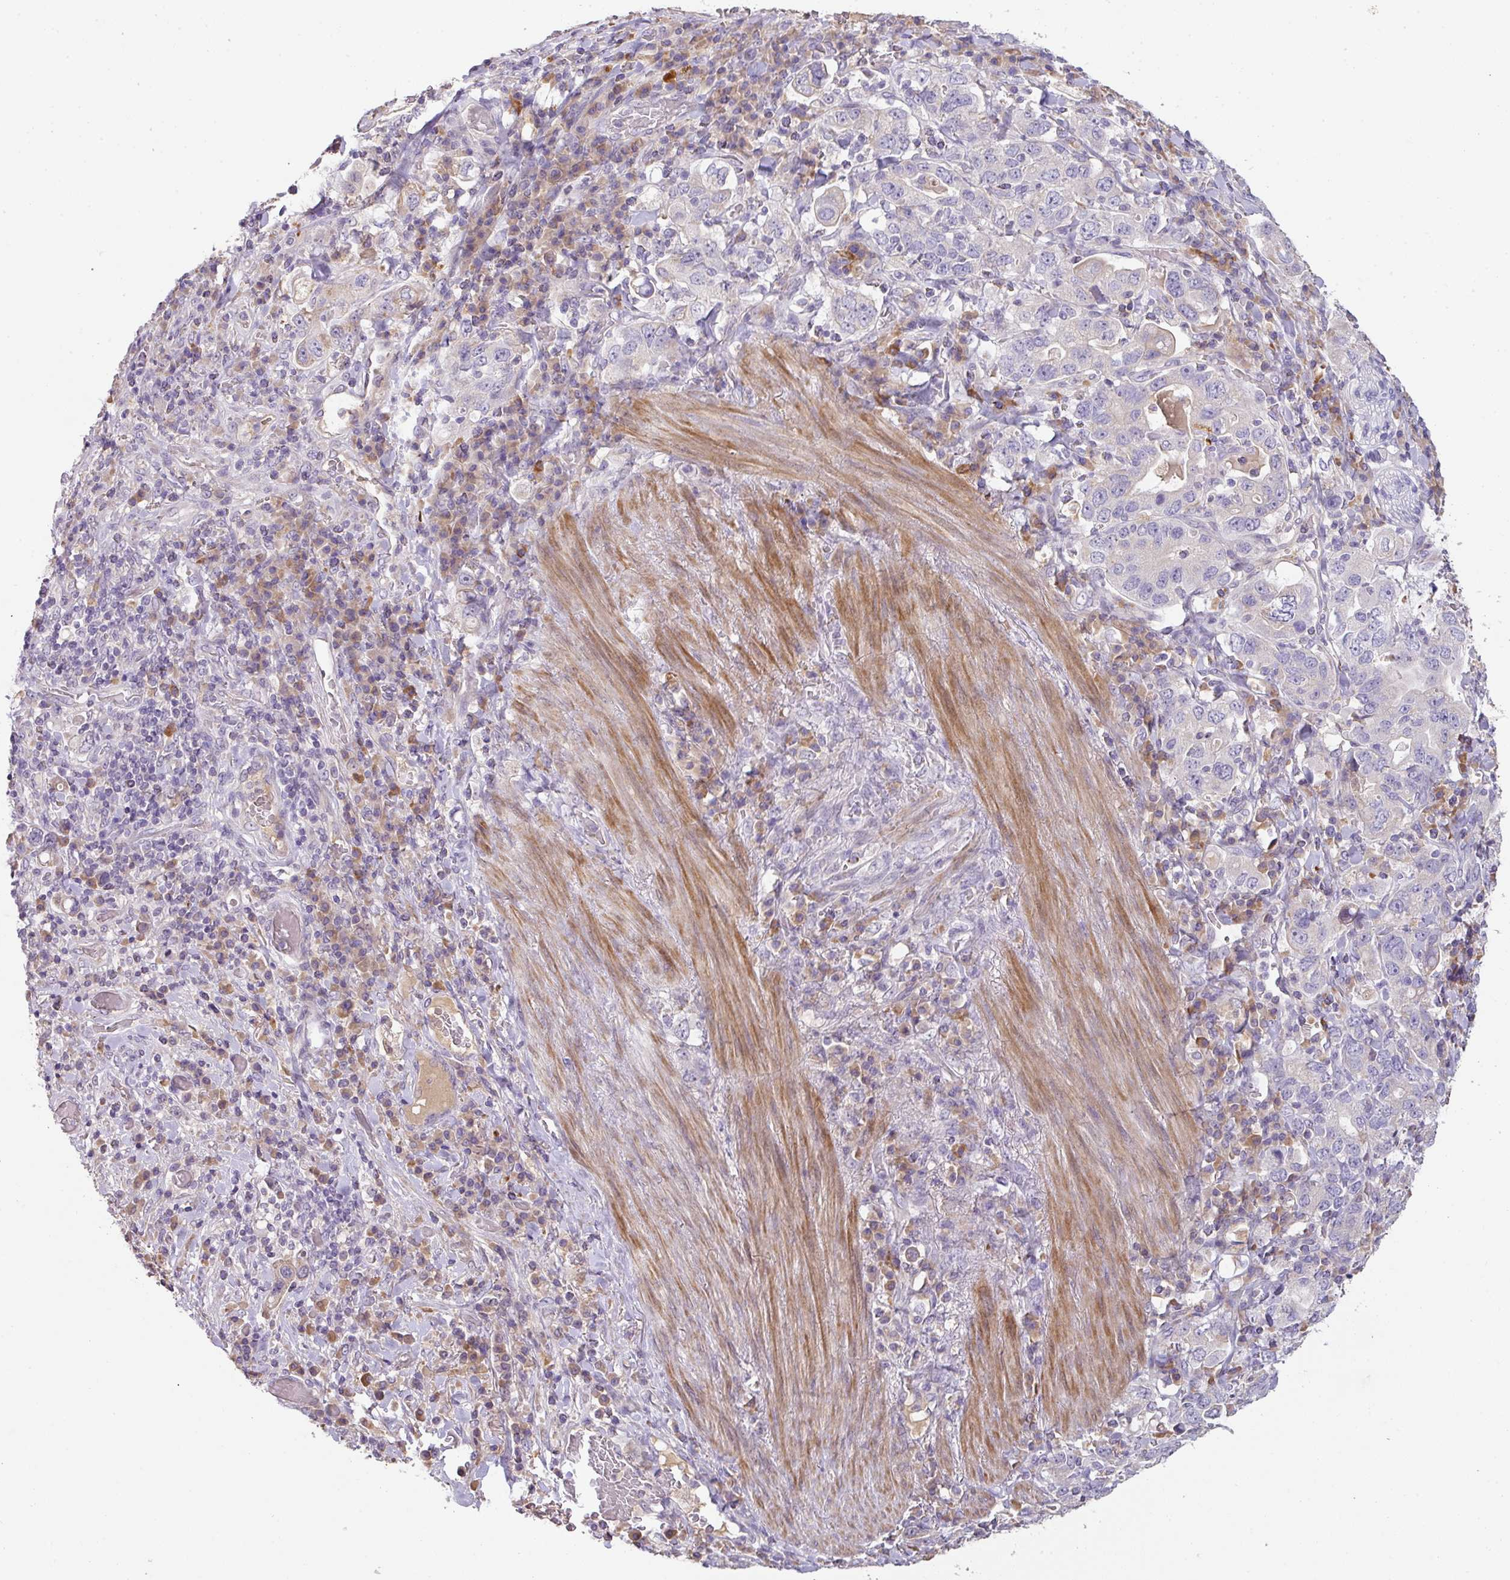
{"staining": {"intensity": "negative", "quantity": "none", "location": "none"}, "tissue": "stomach cancer", "cell_type": "Tumor cells", "image_type": "cancer", "snomed": [{"axis": "morphology", "description": "Adenocarcinoma, NOS"}, {"axis": "topography", "description": "Stomach, upper"}, {"axis": "topography", "description": "Stomach"}], "caption": "The histopathology image exhibits no significant positivity in tumor cells of stomach cancer.", "gene": "ZNF266", "patient": {"sex": "male", "age": 62}}